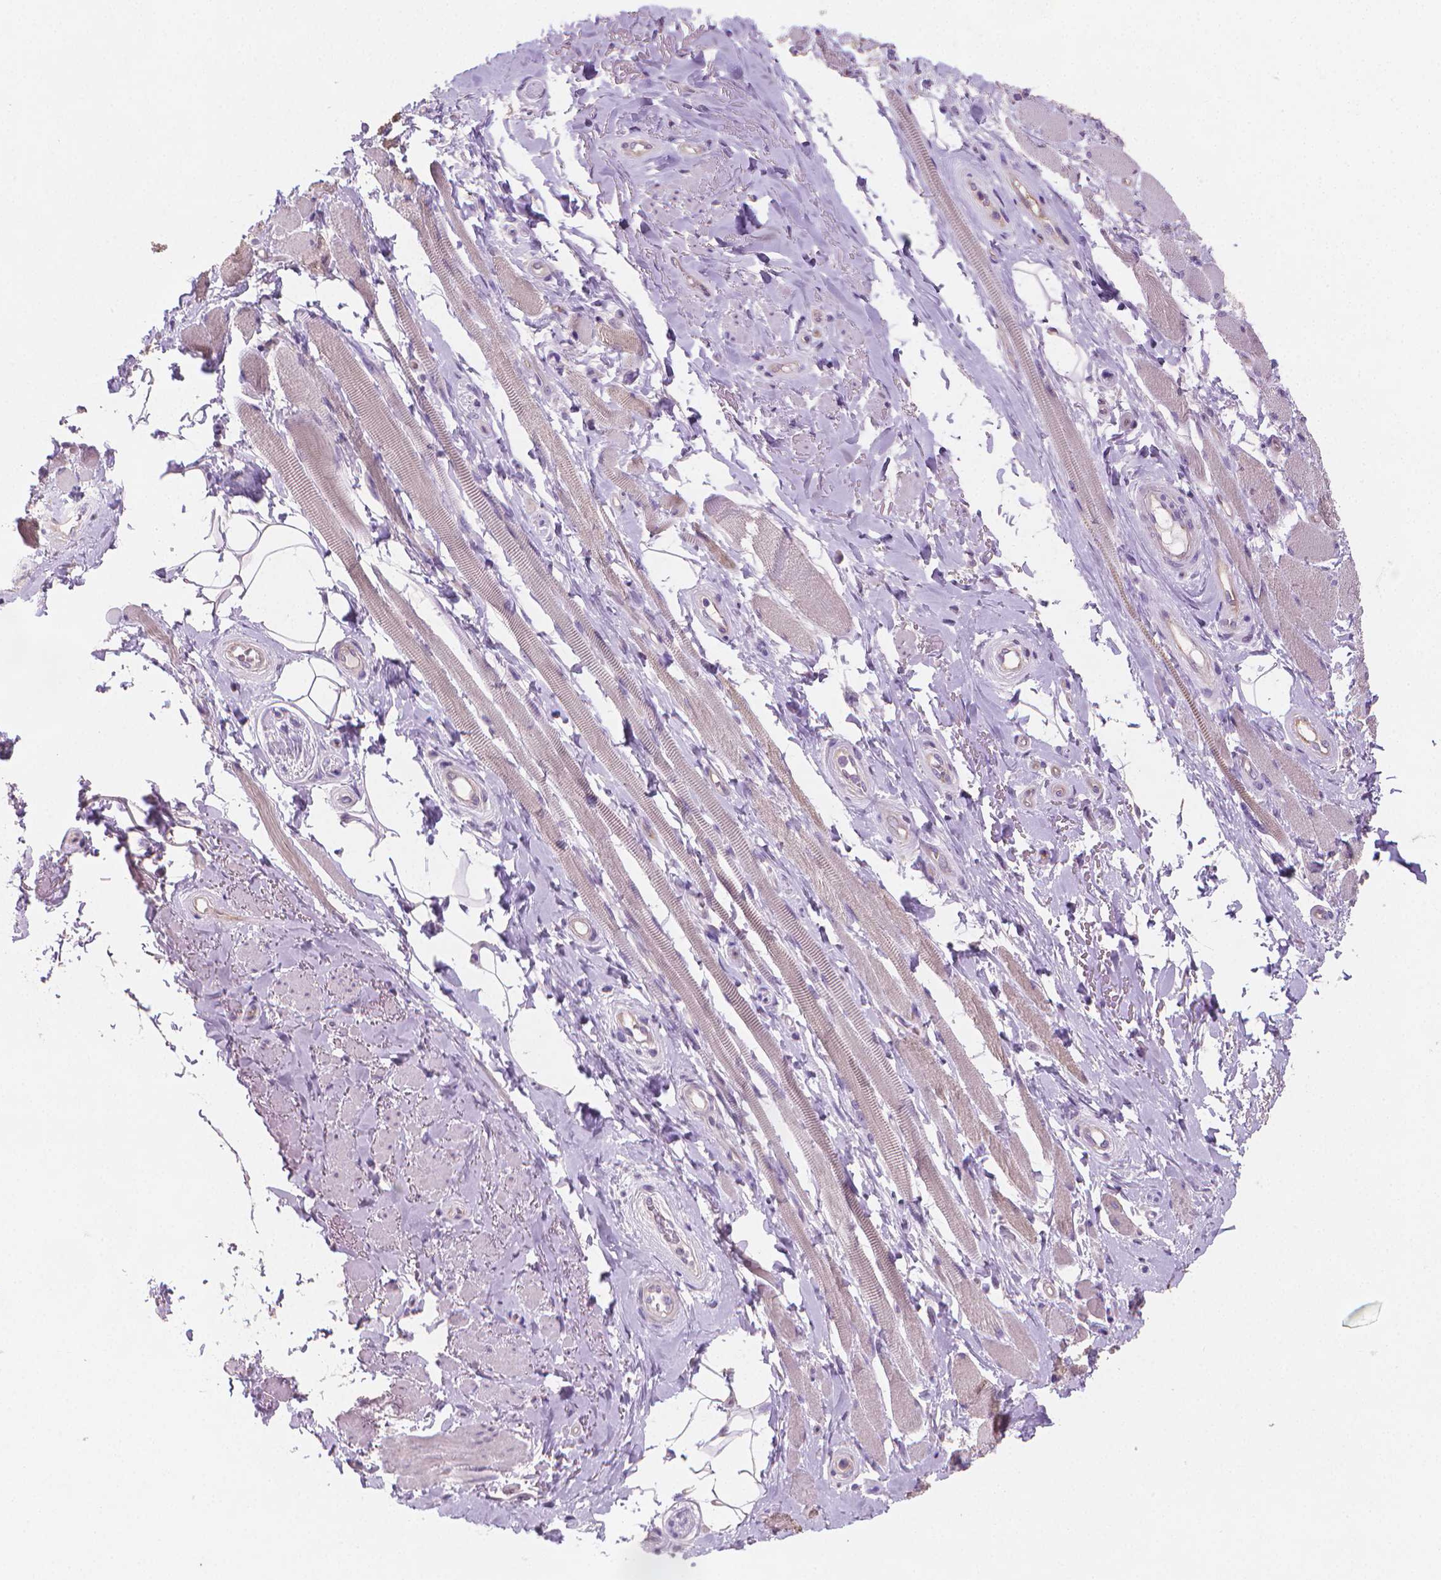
{"staining": {"intensity": "negative", "quantity": "none", "location": "none"}, "tissue": "adipose tissue", "cell_type": "Adipocytes", "image_type": "normal", "snomed": [{"axis": "morphology", "description": "Normal tissue, NOS"}, {"axis": "topography", "description": "Anal"}, {"axis": "topography", "description": "Peripheral nerve tissue"}], "caption": "Histopathology image shows no protein staining in adipocytes of unremarkable adipose tissue. (Stains: DAB IHC with hematoxylin counter stain, Microscopy: brightfield microscopy at high magnification).", "gene": "CLXN", "patient": {"sex": "male", "age": 53}}